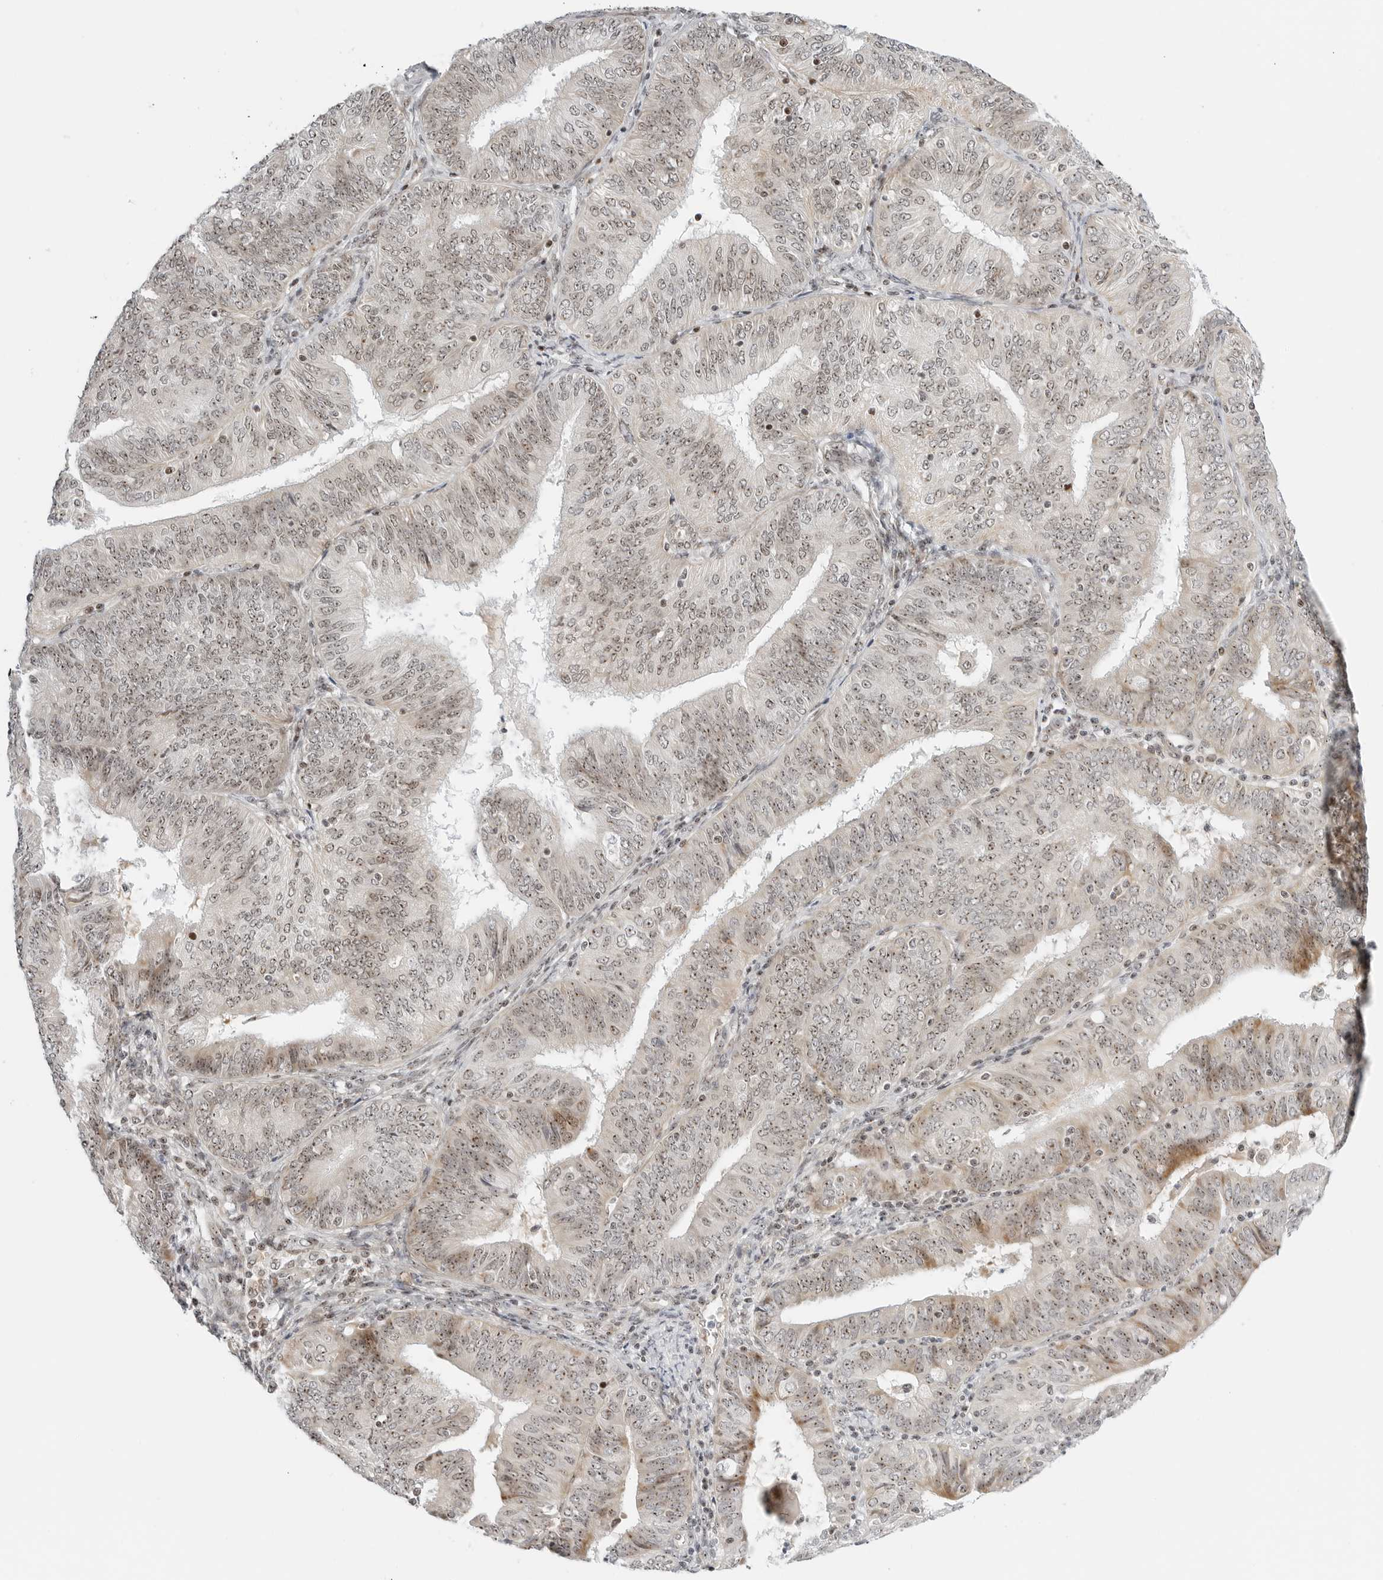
{"staining": {"intensity": "weak", "quantity": ">75%", "location": "cytoplasmic/membranous,nuclear"}, "tissue": "endometrial cancer", "cell_type": "Tumor cells", "image_type": "cancer", "snomed": [{"axis": "morphology", "description": "Adenocarcinoma, NOS"}, {"axis": "topography", "description": "Endometrium"}], "caption": "Brown immunohistochemical staining in human endometrial cancer (adenocarcinoma) displays weak cytoplasmic/membranous and nuclear positivity in approximately >75% of tumor cells.", "gene": "RIMKLA", "patient": {"sex": "female", "age": 58}}